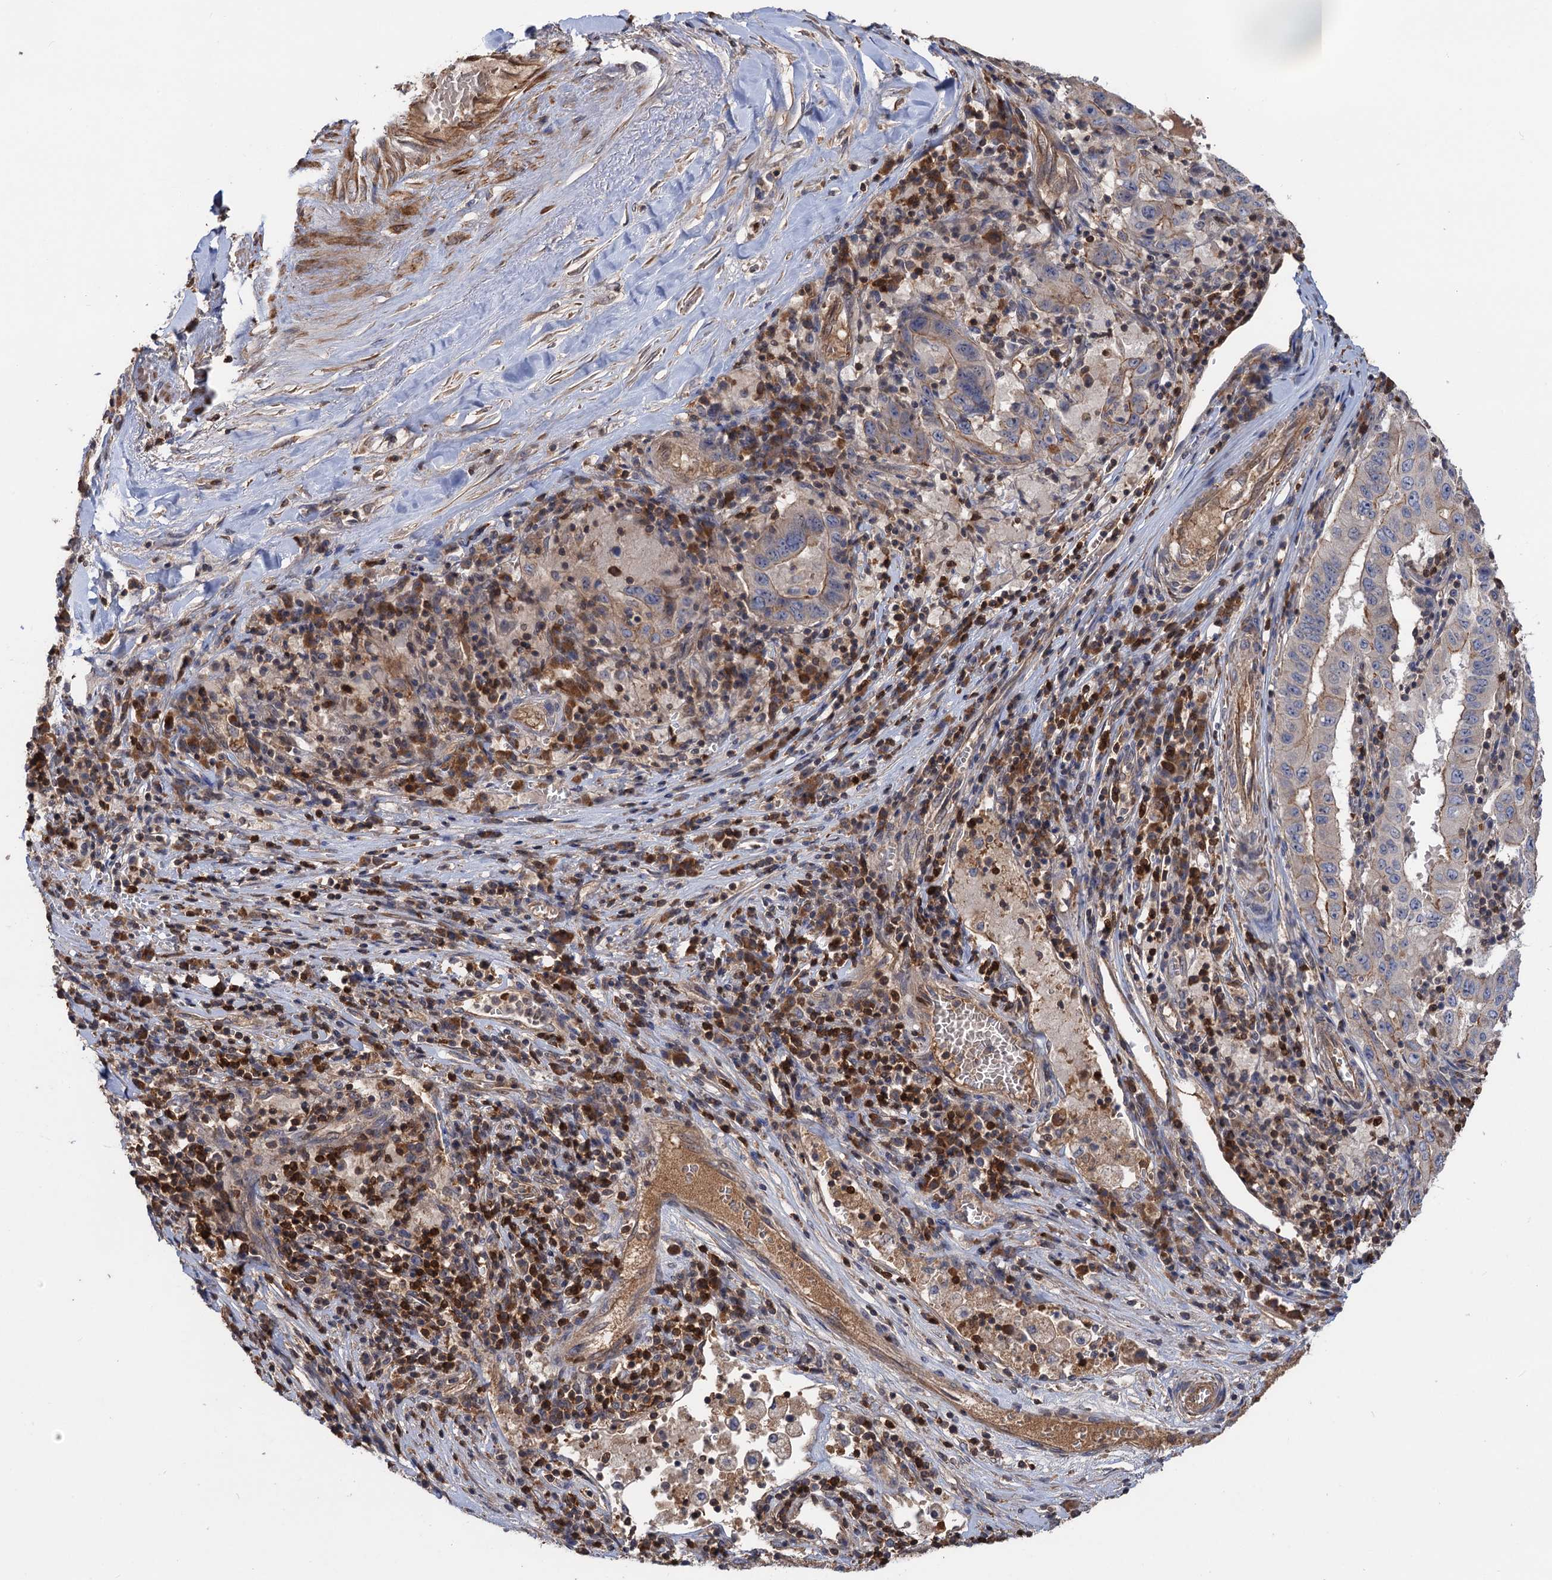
{"staining": {"intensity": "weak", "quantity": "<25%", "location": "cytoplasmic/membranous"}, "tissue": "pancreatic cancer", "cell_type": "Tumor cells", "image_type": "cancer", "snomed": [{"axis": "morphology", "description": "Adenocarcinoma, NOS"}, {"axis": "topography", "description": "Pancreas"}], "caption": "Protein analysis of pancreatic adenocarcinoma shows no significant staining in tumor cells. The staining is performed using DAB (3,3'-diaminobenzidine) brown chromogen with nuclei counter-stained in using hematoxylin.", "gene": "DGKA", "patient": {"sex": "male", "age": 63}}